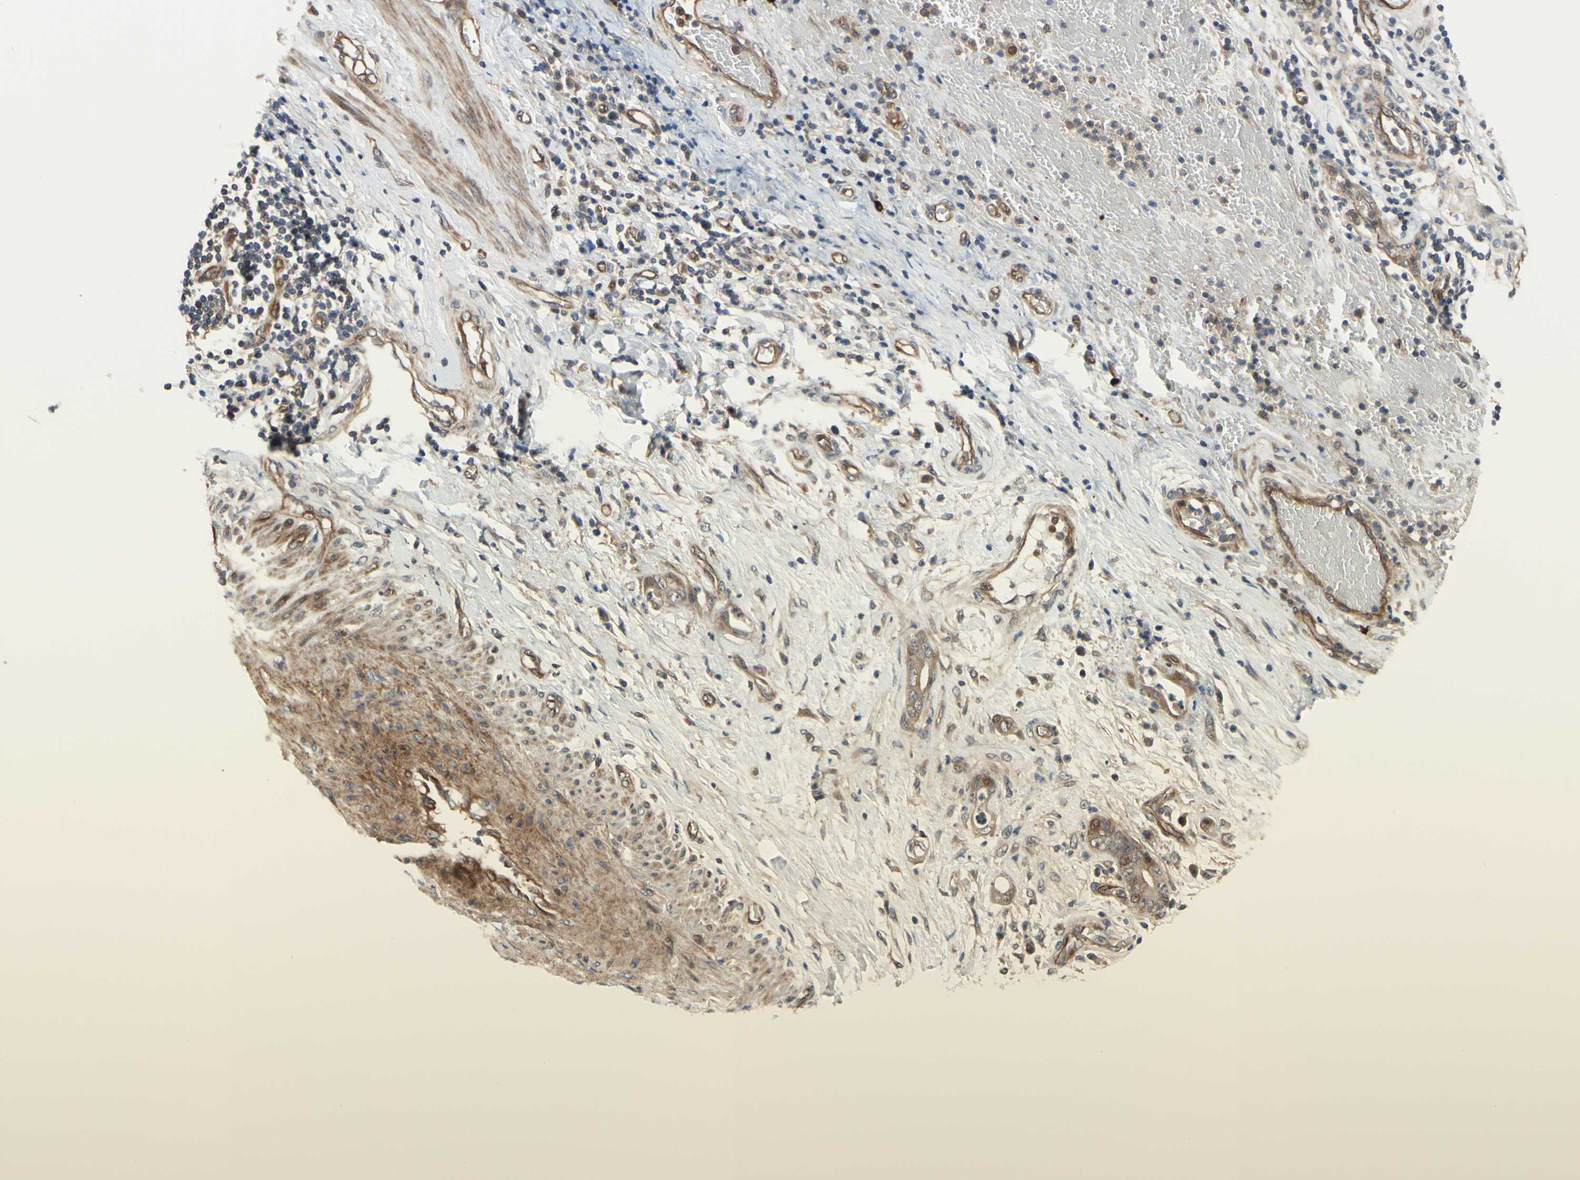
{"staining": {"intensity": "moderate", "quantity": ">75%", "location": "cytoplasmic/membranous,nuclear"}, "tissue": "stomach cancer", "cell_type": "Tumor cells", "image_type": "cancer", "snomed": [{"axis": "morphology", "description": "Adenocarcinoma, NOS"}, {"axis": "topography", "description": "Stomach"}], "caption": "IHC histopathology image of human adenocarcinoma (stomach) stained for a protein (brown), which exhibits medium levels of moderate cytoplasmic/membranous and nuclear expression in about >75% of tumor cells.", "gene": "COMMD9", "patient": {"sex": "female", "age": 73}}